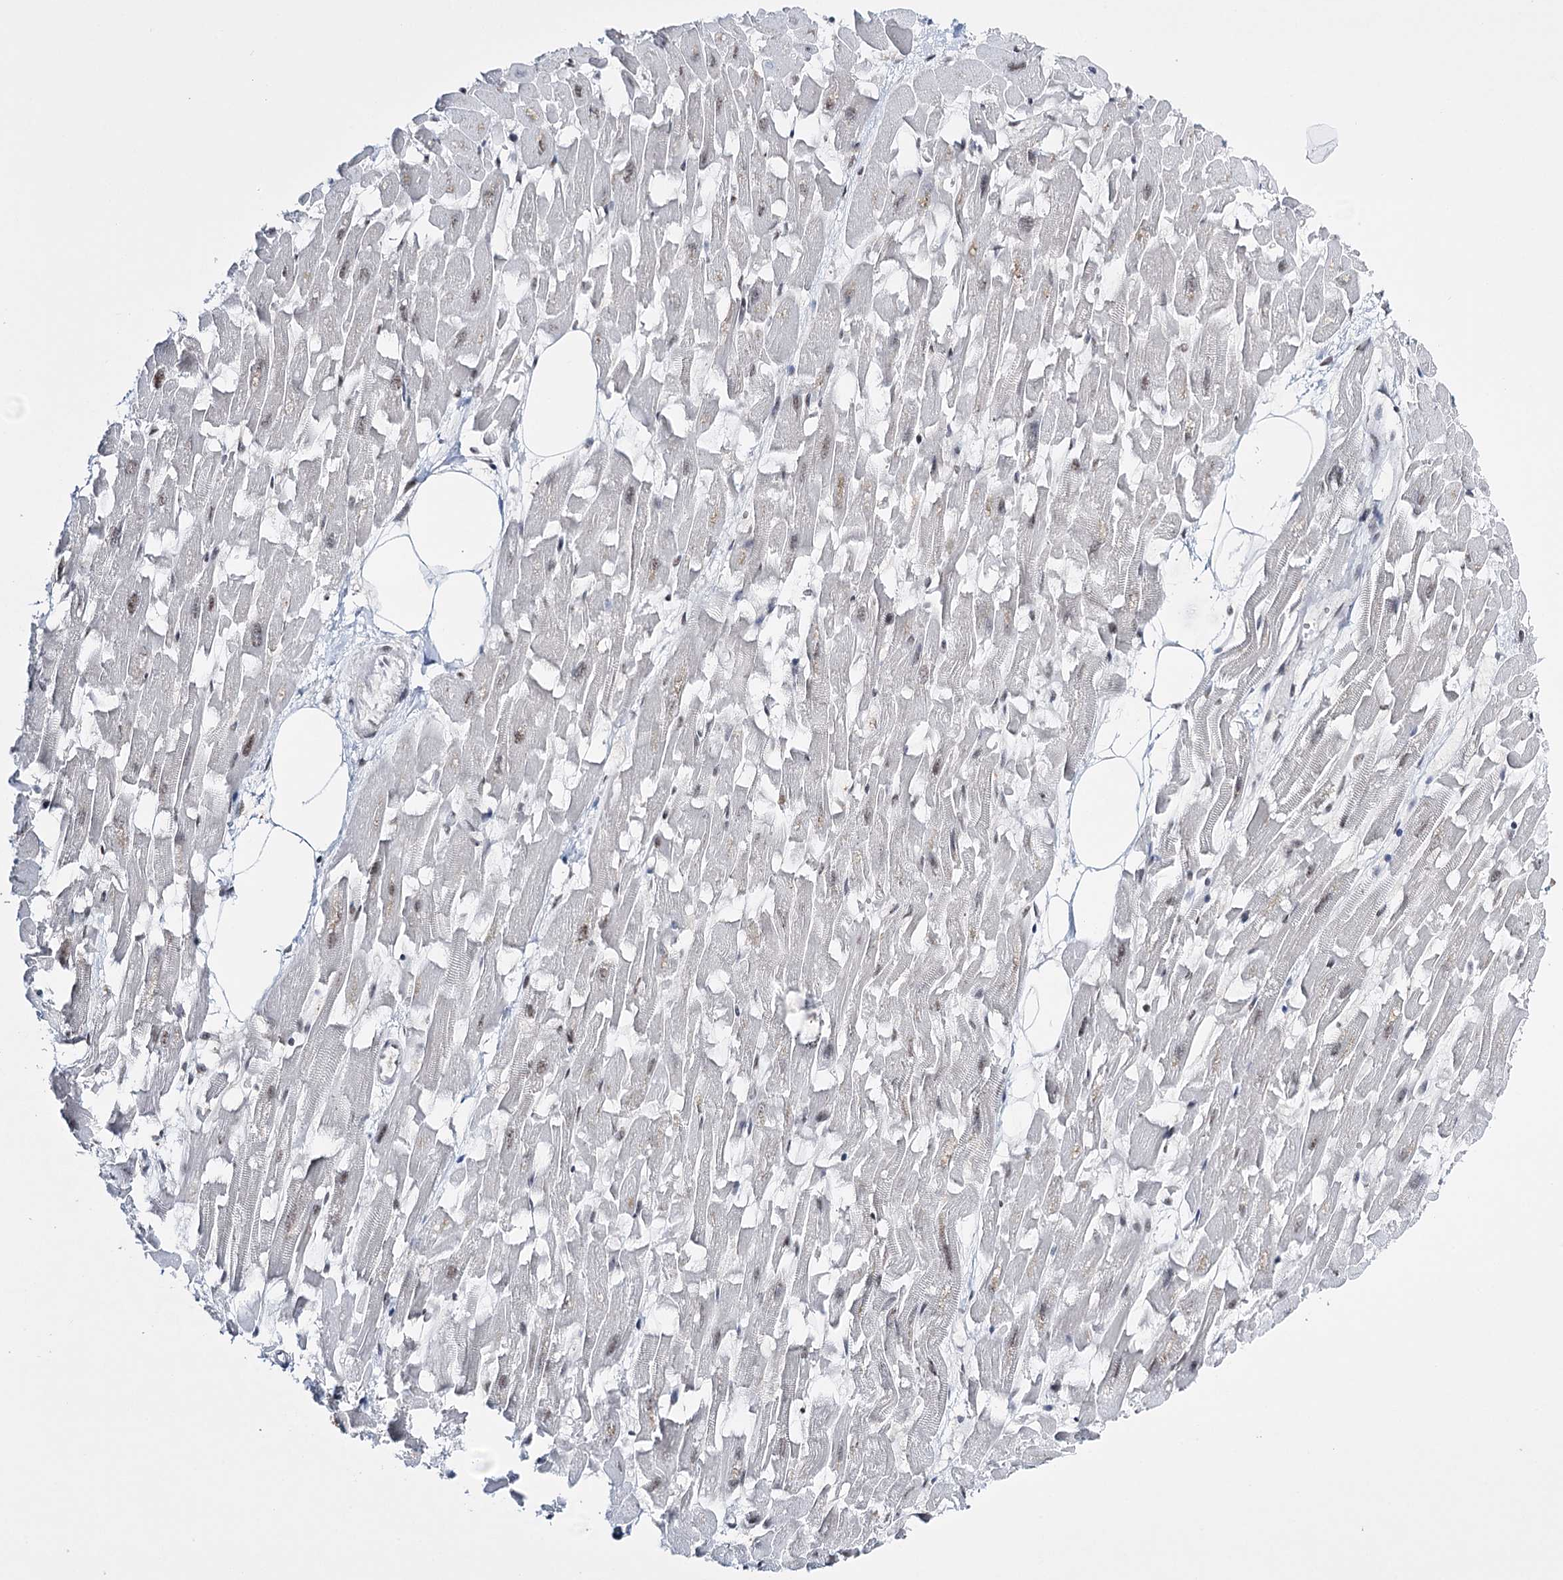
{"staining": {"intensity": "strong", "quantity": "25%-75%", "location": "nuclear"}, "tissue": "heart muscle", "cell_type": "Cardiomyocytes", "image_type": "normal", "snomed": [{"axis": "morphology", "description": "Normal tissue, NOS"}, {"axis": "topography", "description": "Heart"}], "caption": "Normal heart muscle displays strong nuclear positivity in about 25%-75% of cardiomyocytes Using DAB (3,3'-diaminobenzidine) (brown) and hematoxylin (blue) stains, captured at high magnification using brightfield microscopy..", "gene": "PRPF40A", "patient": {"sex": "female", "age": 64}}